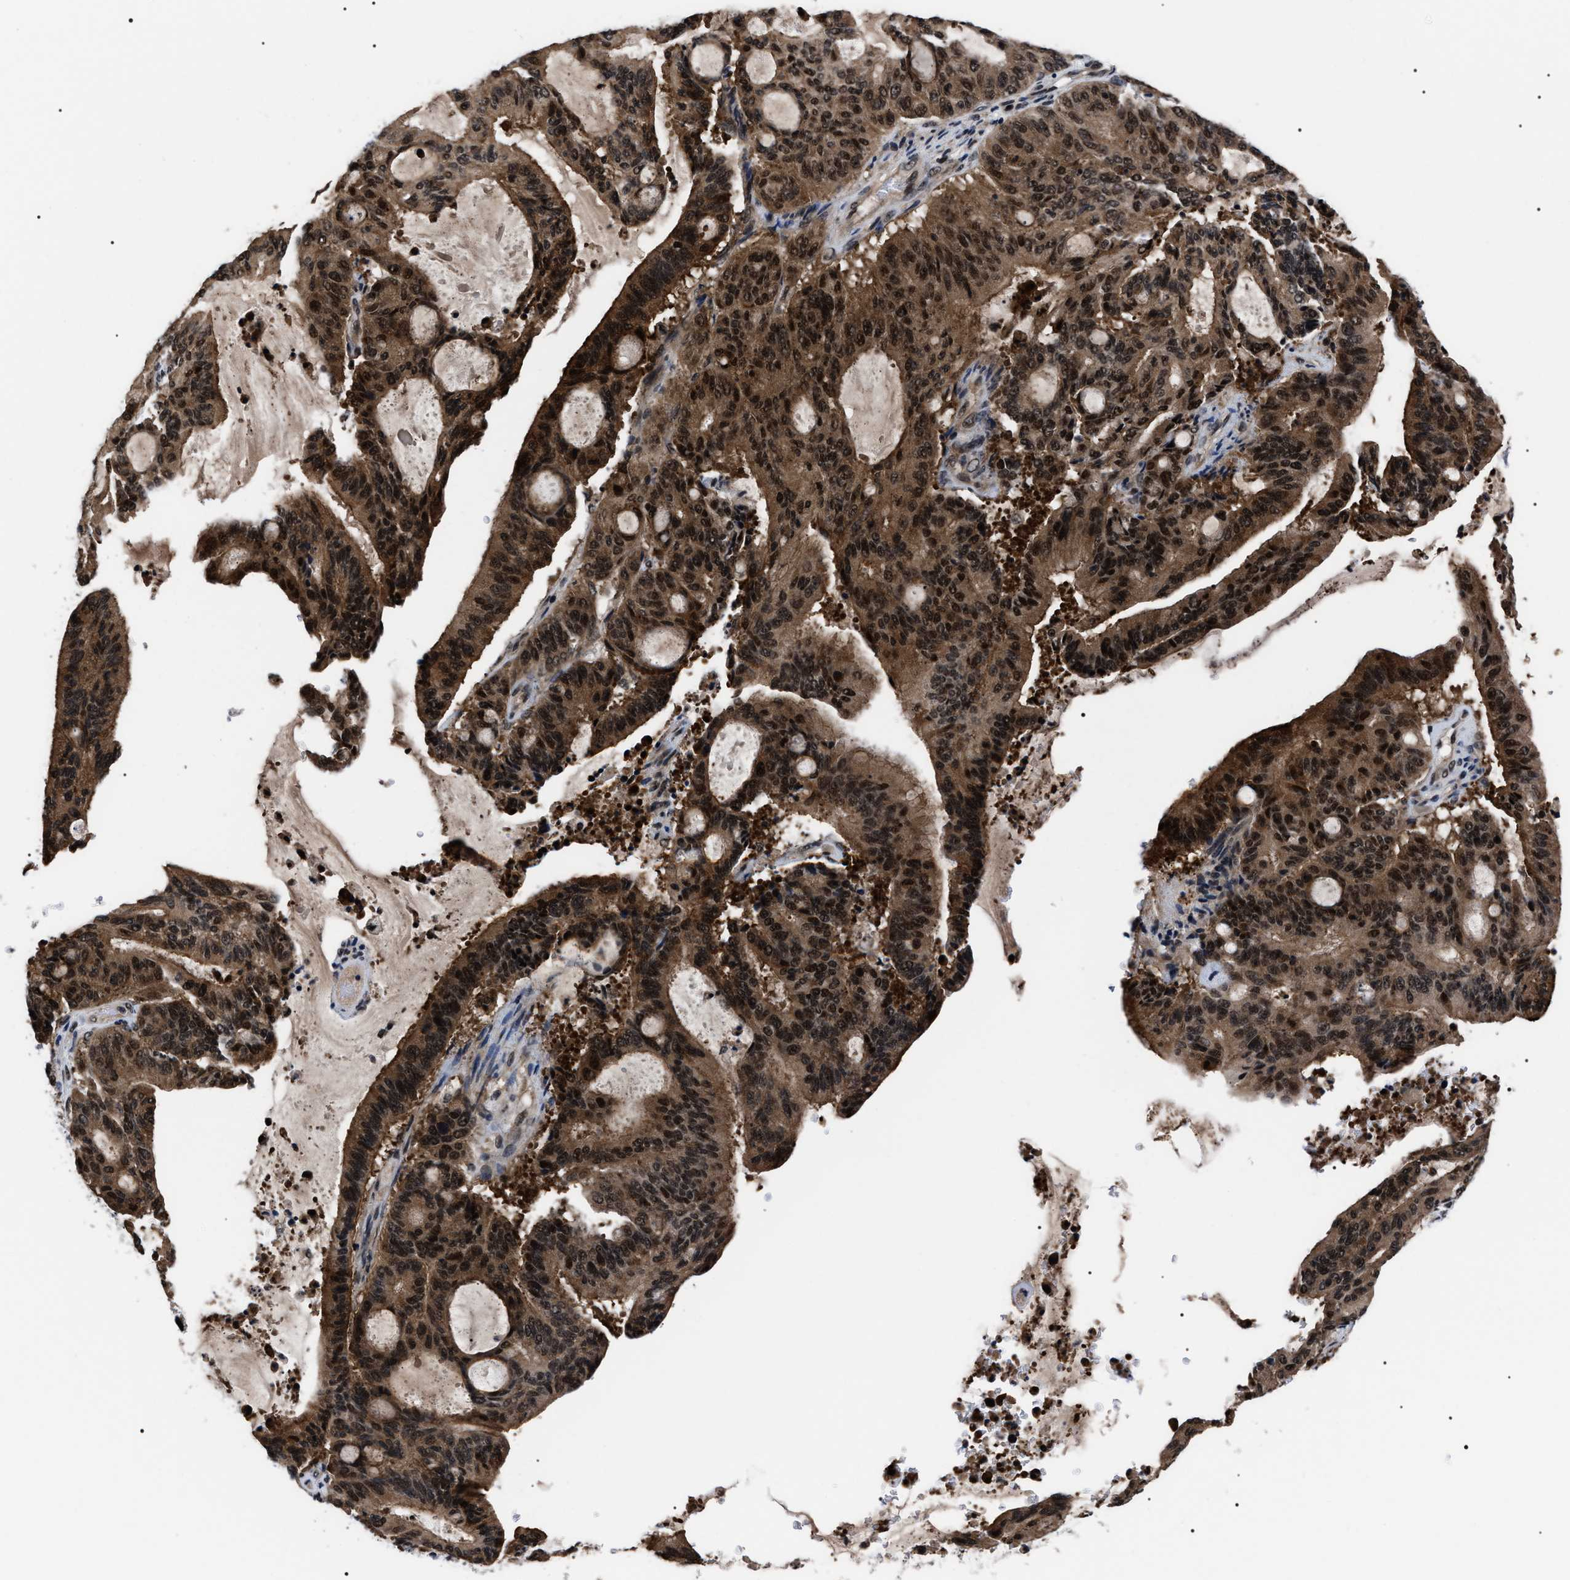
{"staining": {"intensity": "strong", "quantity": ">75%", "location": "cytoplasmic/membranous,nuclear"}, "tissue": "liver cancer", "cell_type": "Tumor cells", "image_type": "cancer", "snomed": [{"axis": "morphology", "description": "Cholangiocarcinoma"}, {"axis": "topography", "description": "Liver"}], "caption": "Cholangiocarcinoma (liver) tissue demonstrates strong cytoplasmic/membranous and nuclear positivity in approximately >75% of tumor cells Ihc stains the protein of interest in brown and the nuclei are stained blue.", "gene": "CSNK2A1", "patient": {"sex": "female", "age": 73}}